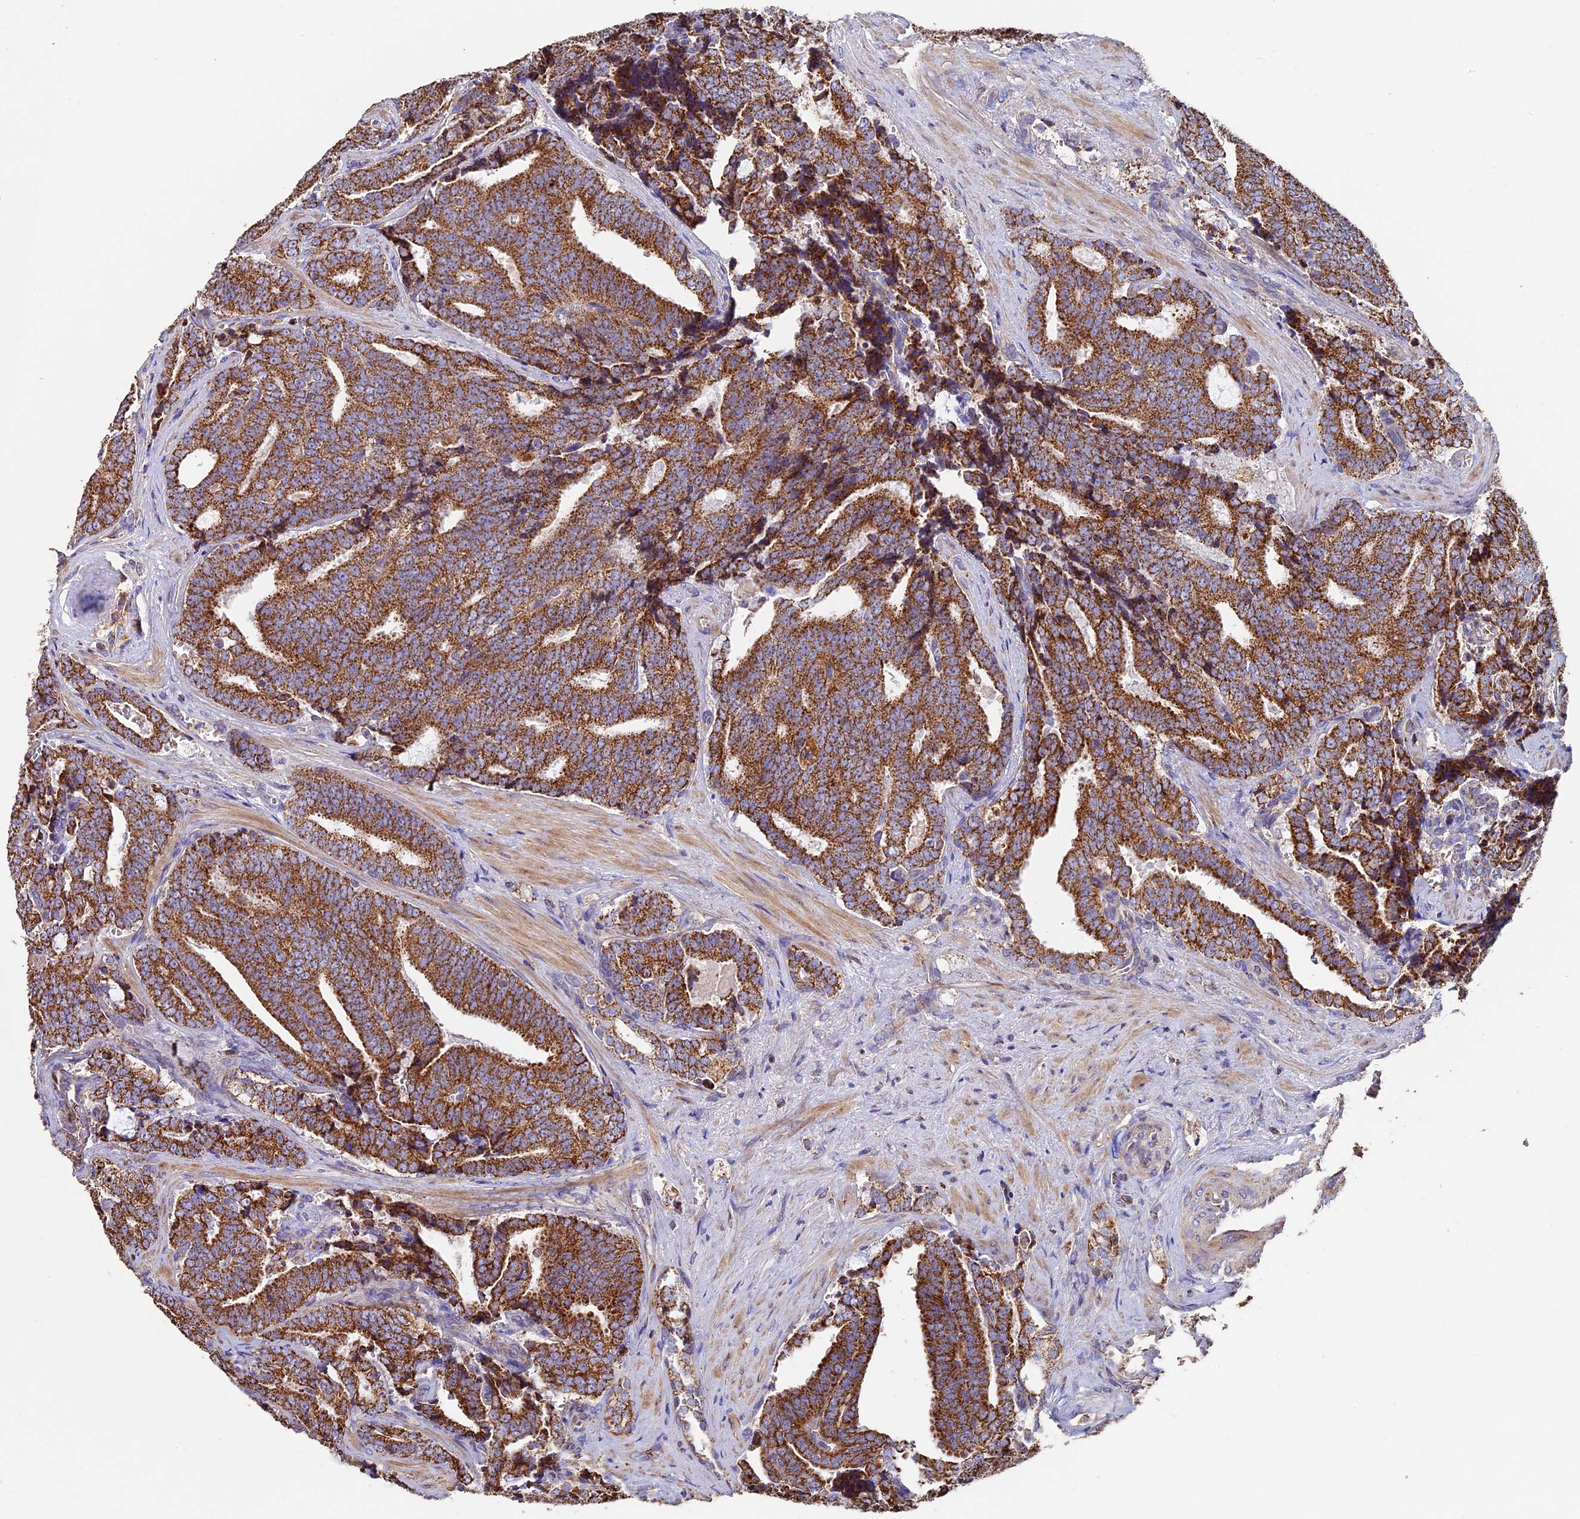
{"staining": {"intensity": "strong", "quantity": ">75%", "location": "cytoplasmic/membranous"}, "tissue": "prostate cancer", "cell_type": "Tumor cells", "image_type": "cancer", "snomed": [{"axis": "morphology", "description": "Adenocarcinoma, High grade"}, {"axis": "topography", "description": "Prostate and seminal vesicle, NOS"}], "caption": "Strong cytoplasmic/membranous positivity for a protein is identified in about >75% of tumor cells of prostate cancer (high-grade adenocarcinoma) using immunohistochemistry.", "gene": "ADAT1", "patient": {"sex": "male", "age": 67}}